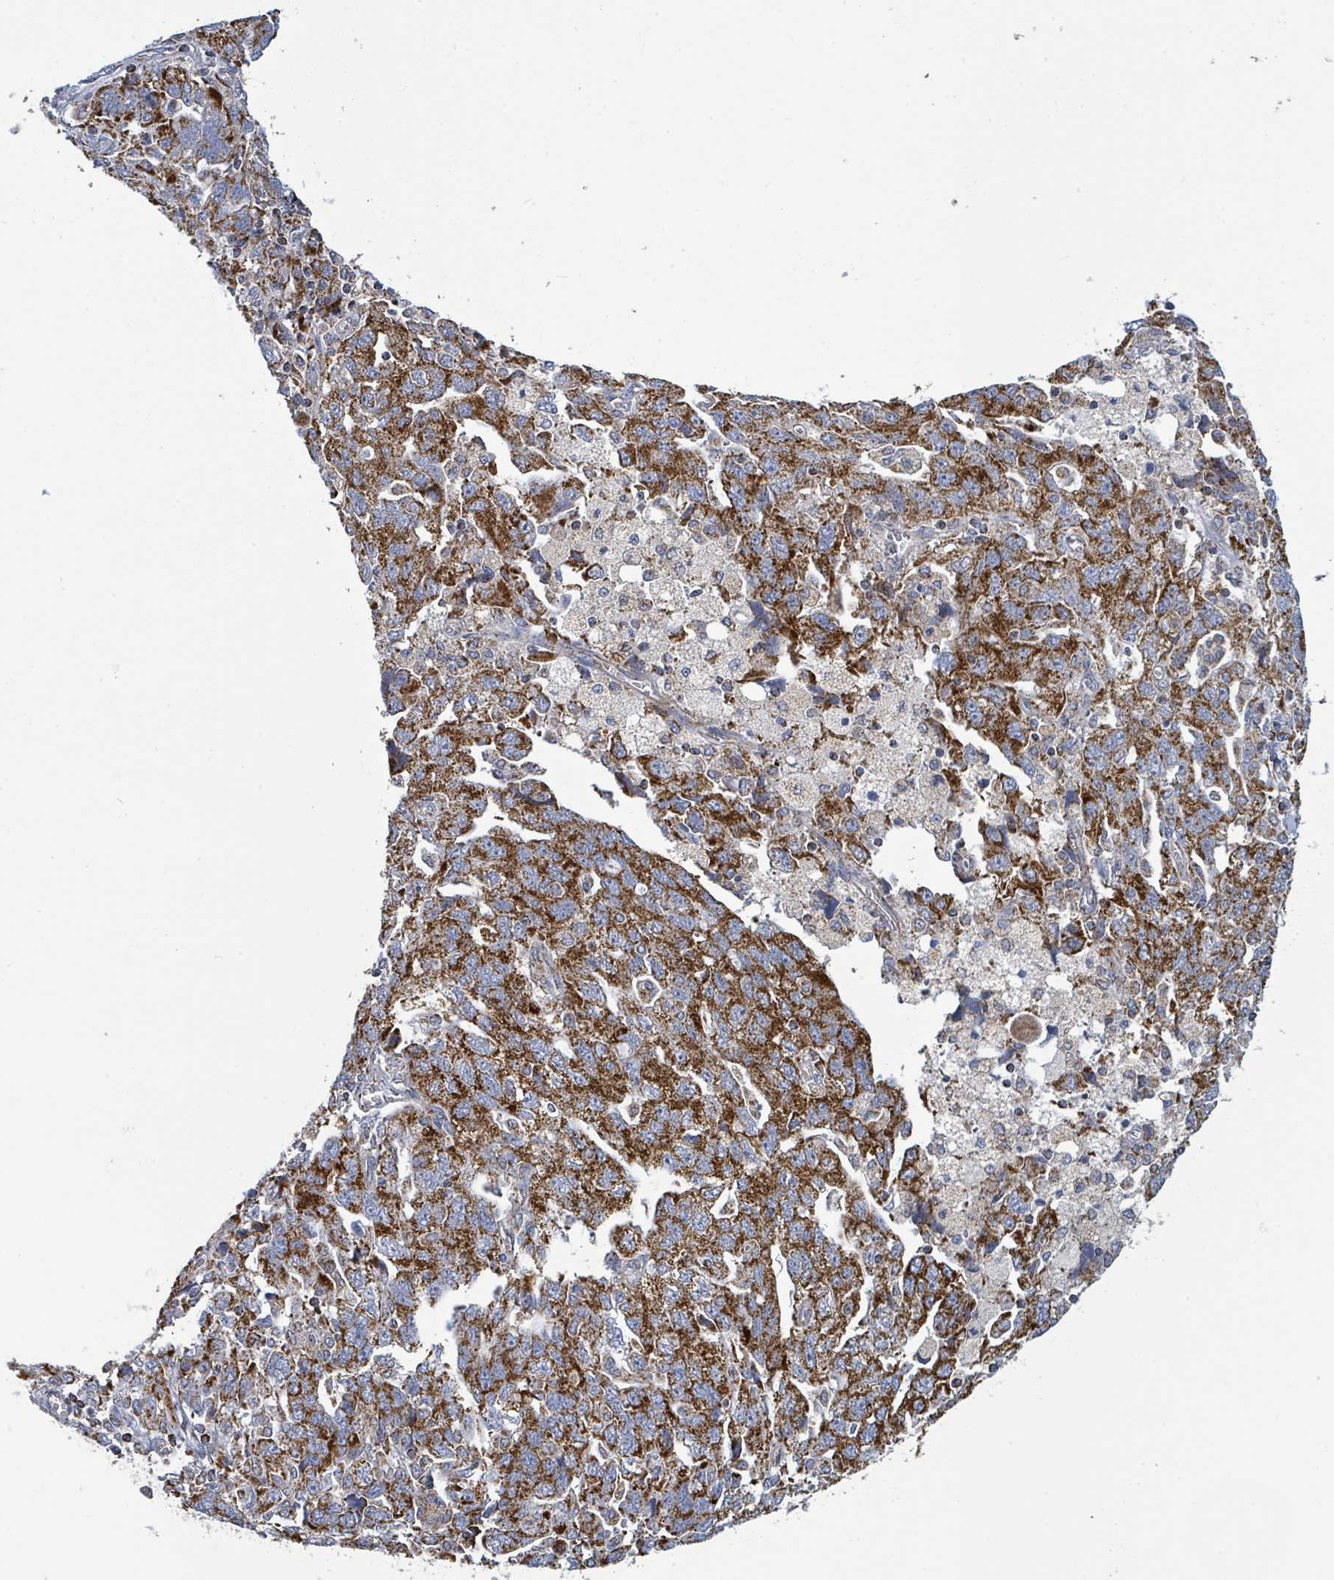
{"staining": {"intensity": "strong", "quantity": ">75%", "location": "cytoplasmic/membranous"}, "tissue": "ovarian cancer", "cell_type": "Tumor cells", "image_type": "cancer", "snomed": [{"axis": "morphology", "description": "Carcinoma, NOS"}, {"axis": "morphology", "description": "Cystadenocarcinoma, serous, NOS"}, {"axis": "topography", "description": "Ovary"}], "caption": "Immunohistochemistry (IHC) photomicrograph of carcinoma (ovarian) stained for a protein (brown), which exhibits high levels of strong cytoplasmic/membranous expression in approximately >75% of tumor cells.", "gene": "SUCLG2", "patient": {"sex": "female", "age": 69}}